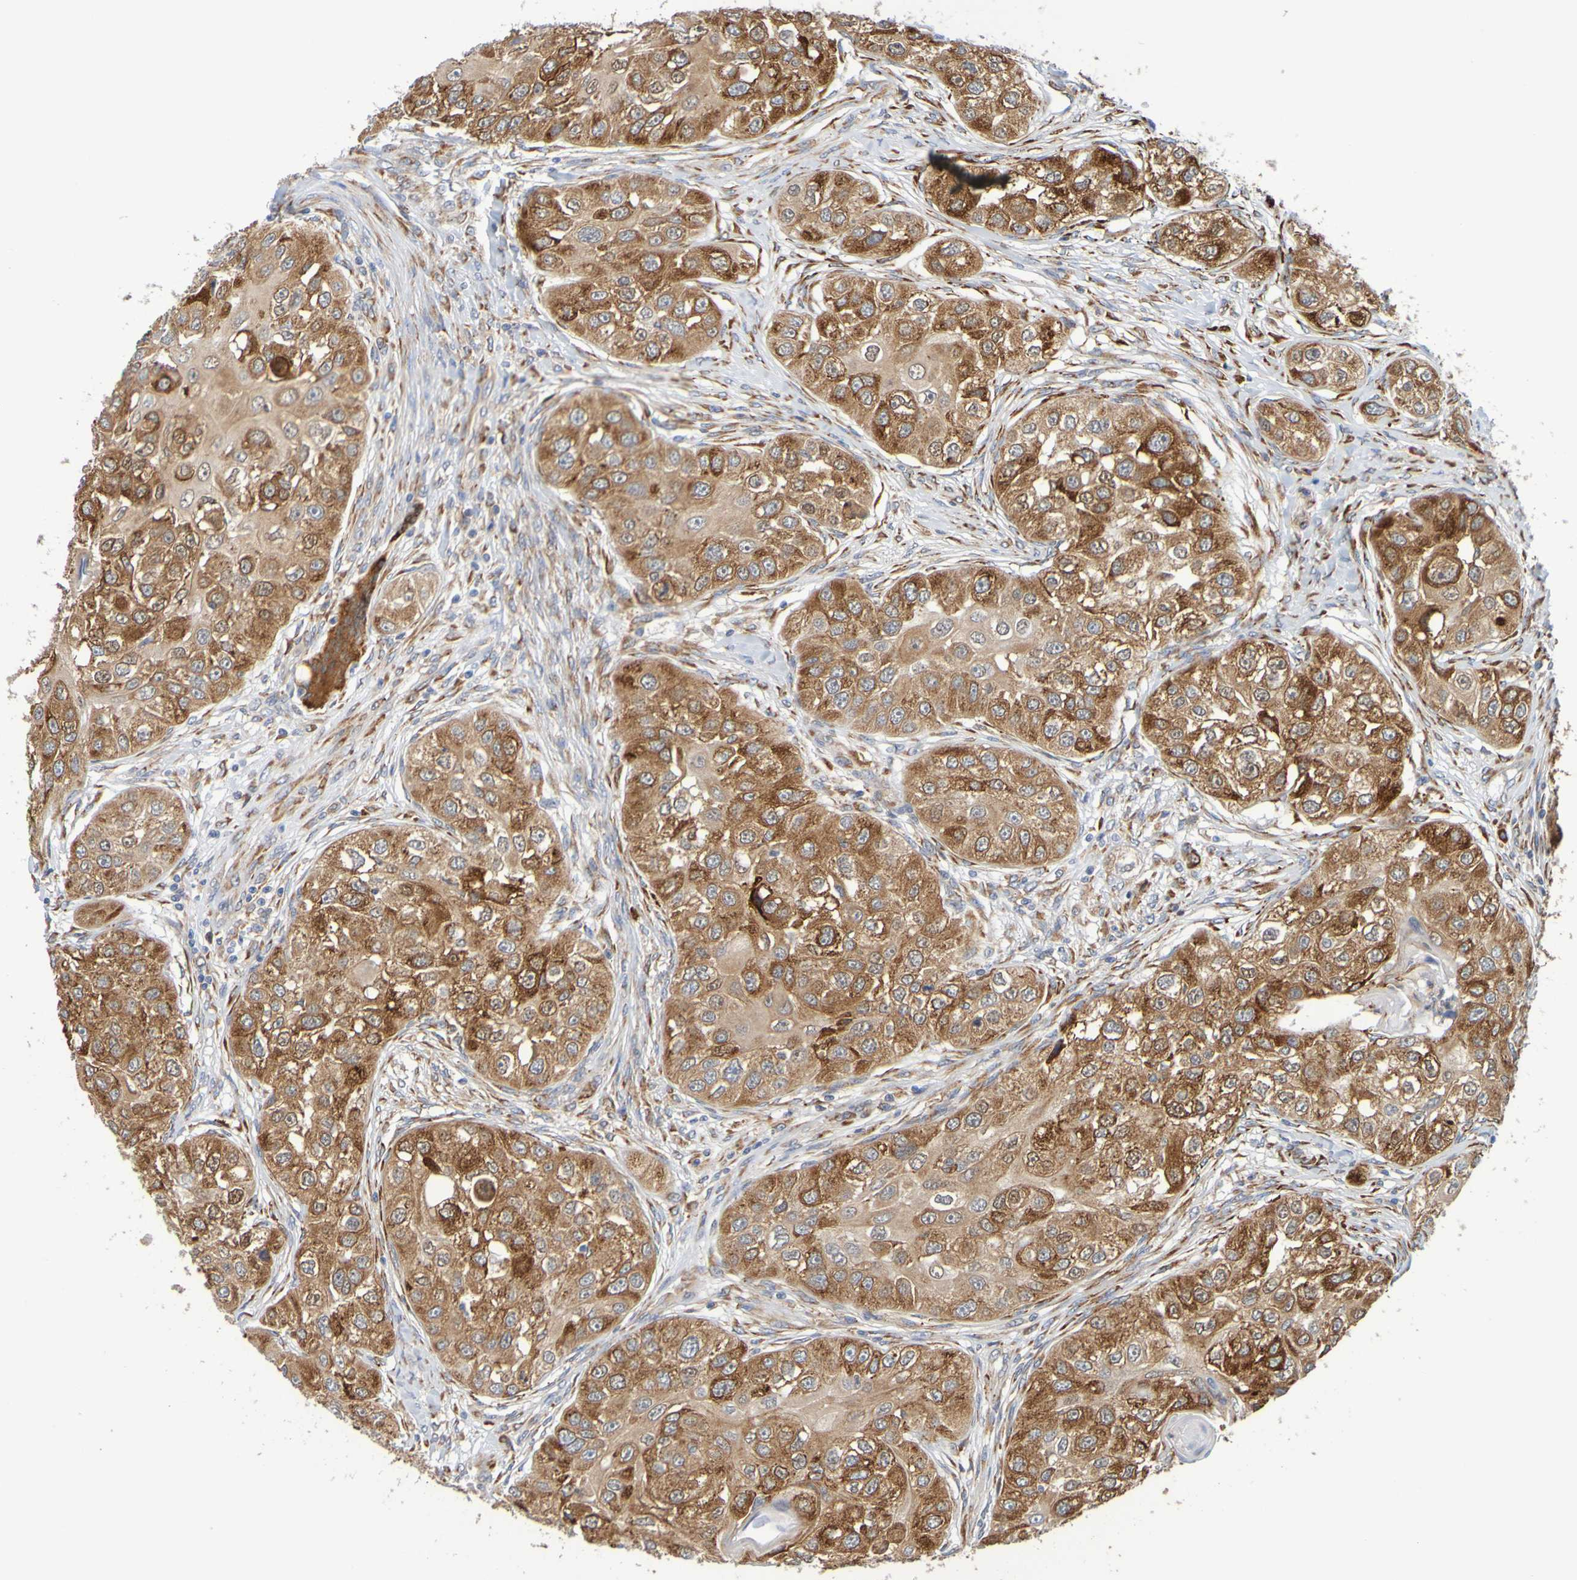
{"staining": {"intensity": "strong", "quantity": "25%-75%", "location": "cytoplasmic/membranous"}, "tissue": "head and neck cancer", "cell_type": "Tumor cells", "image_type": "cancer", "snomed": [{"axis": "morphology", "description": "Normal tissue, NOS"}, {"axis": "morphology", "description": "Squamous cell carcinoma, NOS"}, {"axis": "topography", "description": "Skeletal muscle"}, {"axis": "topography", "description": "Head-Neck"}], "caption": "About 25%-75% of tumor cells in human squamous cell carcinoma (head and neck) display strong cytoplasmic/membranous protein positivity as visualized by brown immunohistochemical staining.", "gene": "SIL1", "patient": {"sex": "male", "age": 51}}